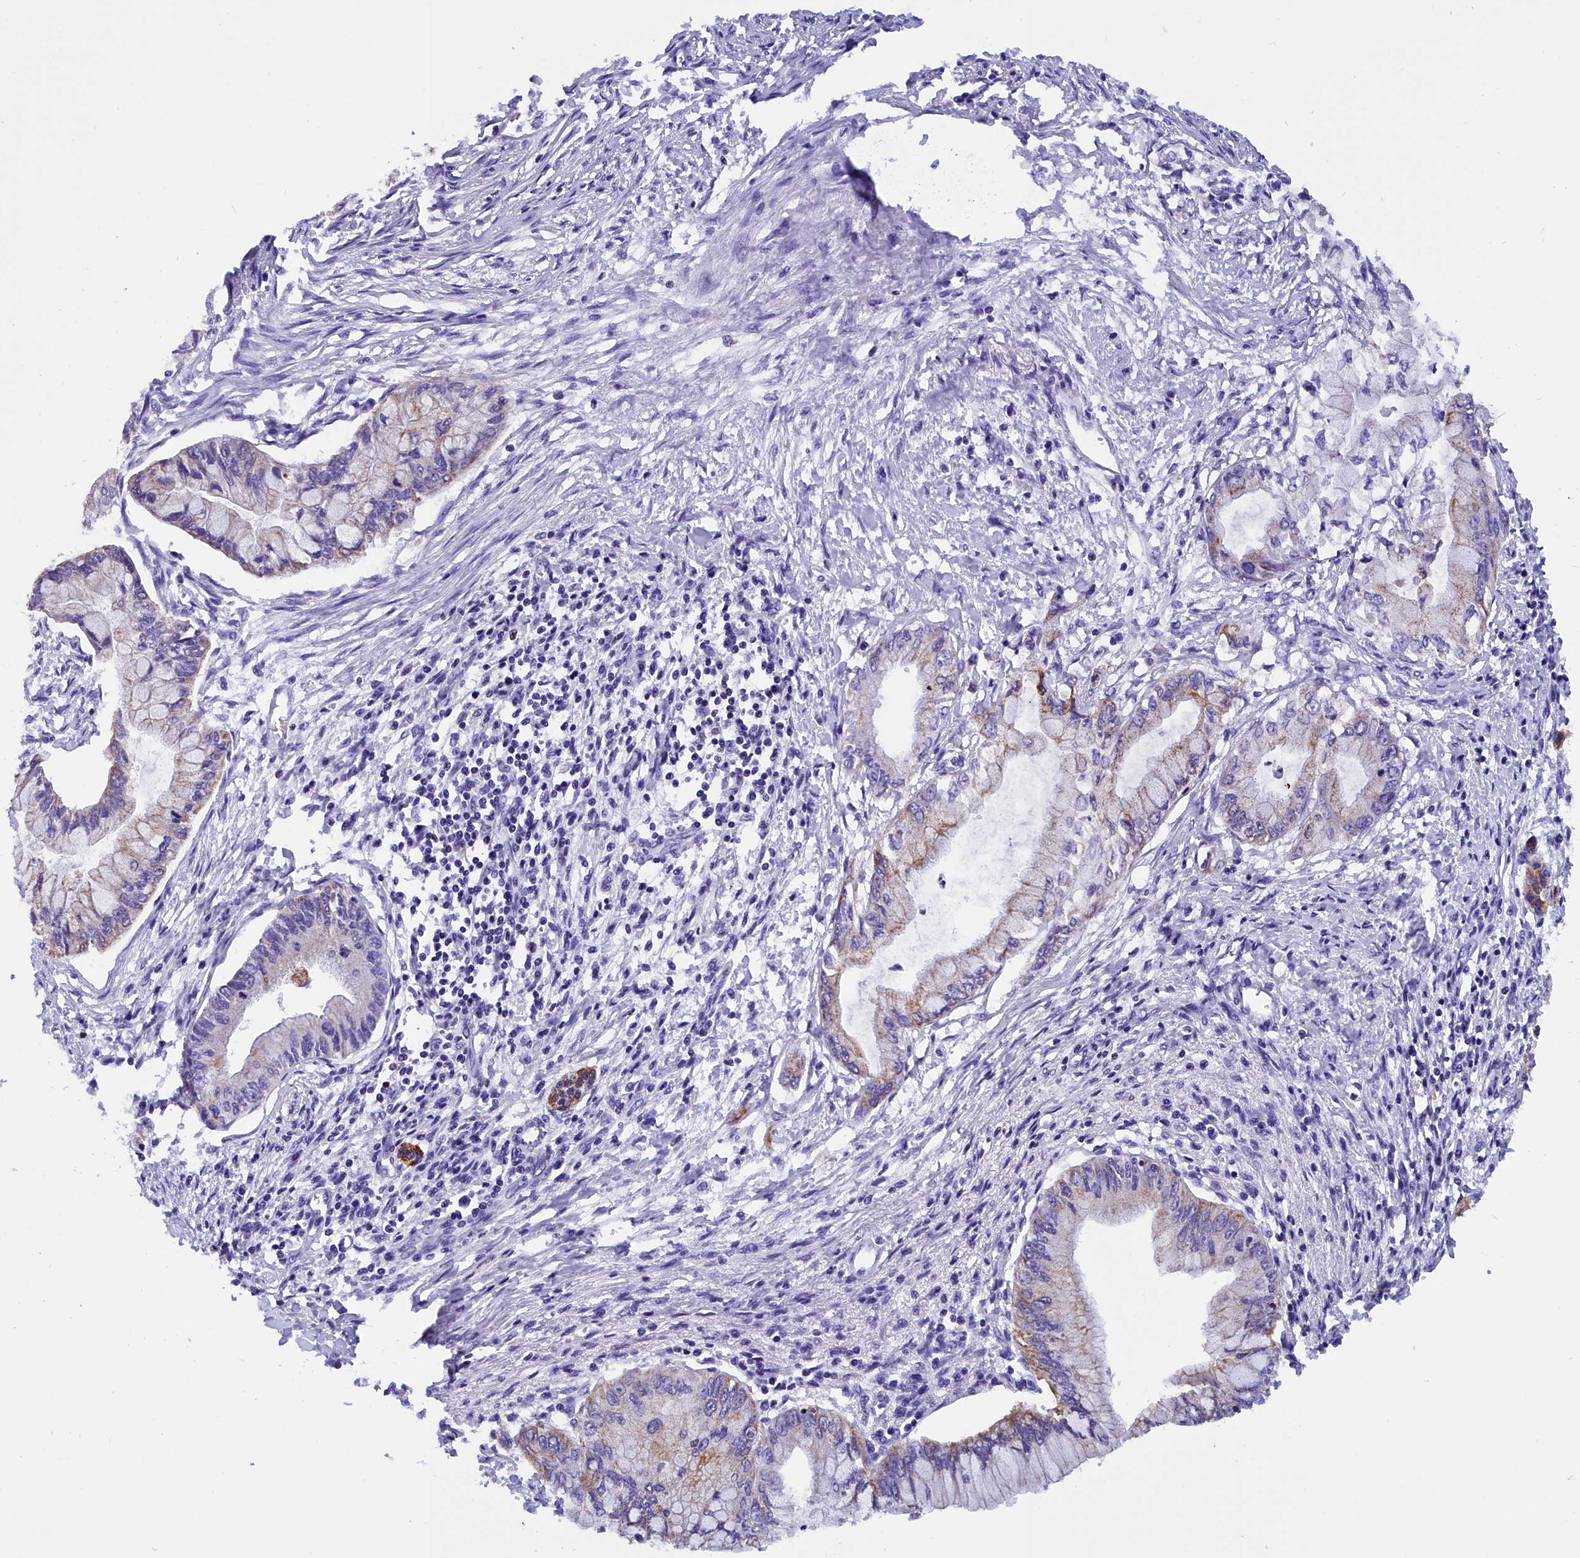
{"staining": {"intensity": "weak", "quantity": "25%-75%", "location": "cytoplasmic/membranous"}, "tissue": "pancreatic cancer", "cell_type": "Tumor cells", "image_type": "cancer", "snomed": [{"axis": "morphology", "description": "Adenocarcinoma, NOS"}, {"axis": "topography", "description": "Pancreas"}], "caption": "A high-resolution image shows IHC staining of pancreatic cancer, which shows weak cytoplasmic/membranous positivity in approximately 25%-75% of tumor cells.", "gene": "ABAT", "patient": {"sex": "male", "age": 48}}